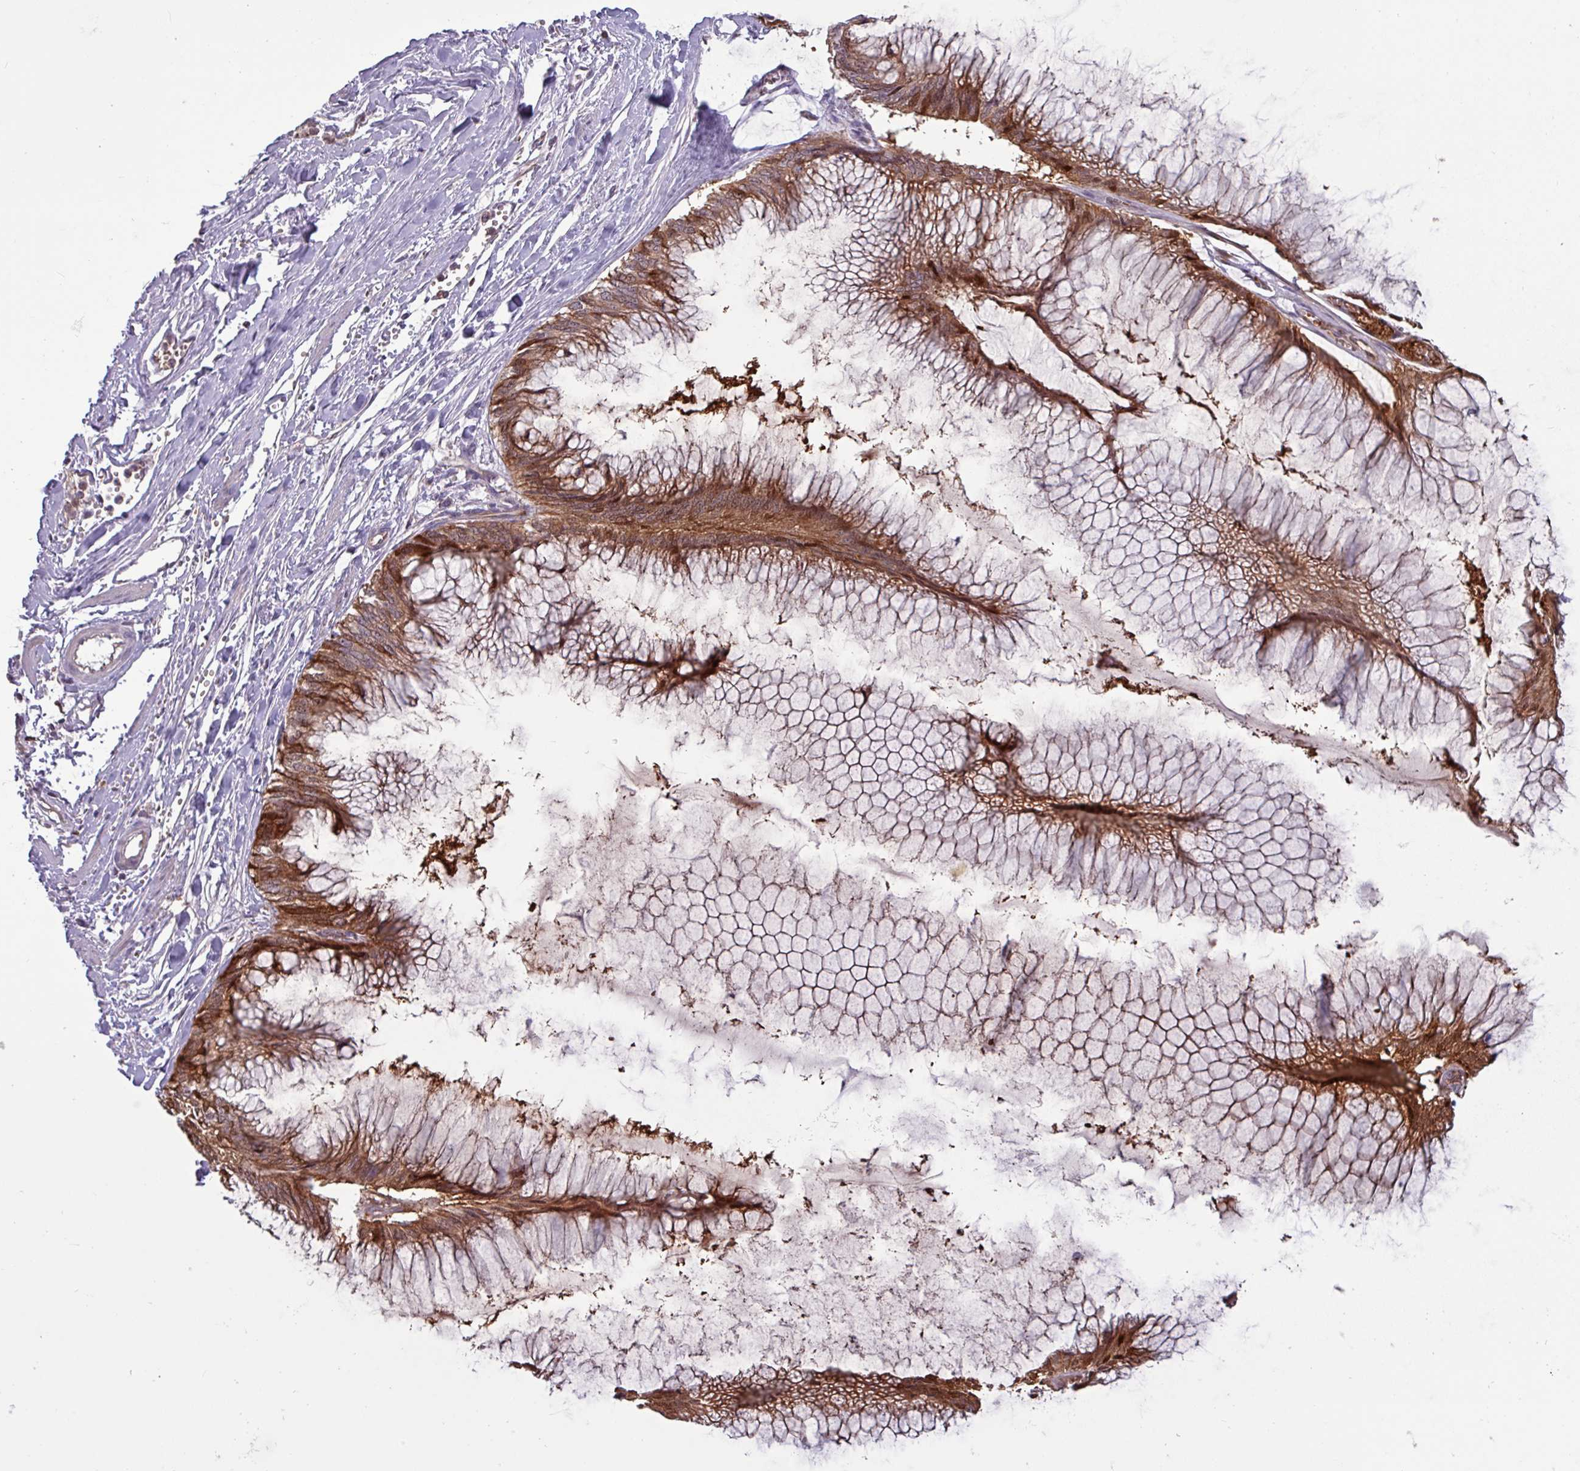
{"staining": {"intensity": "strong", "quantity": "25%-75%", "location": "cytoplasmic/membranous"}, "tissue": "ovarian cancer", "cell_type": "Tumor cells", "image_type": "cancer", "snomed": [{"axis": "morphology", "description": "Cystadenocarcinoma, mucinous, NOS"}, {"axis": "topography", "description": "Ovary"}], "caption": "Human mucinous cystadenocarcinoma (ovarian) stained for a protein (brown) demonstrates strong cytoplasmic/membranous positive expression in approximately 25%-75% of tumor cells.", "gene": "SEC61G", "patient": {"sex": "female", "age": 44}}